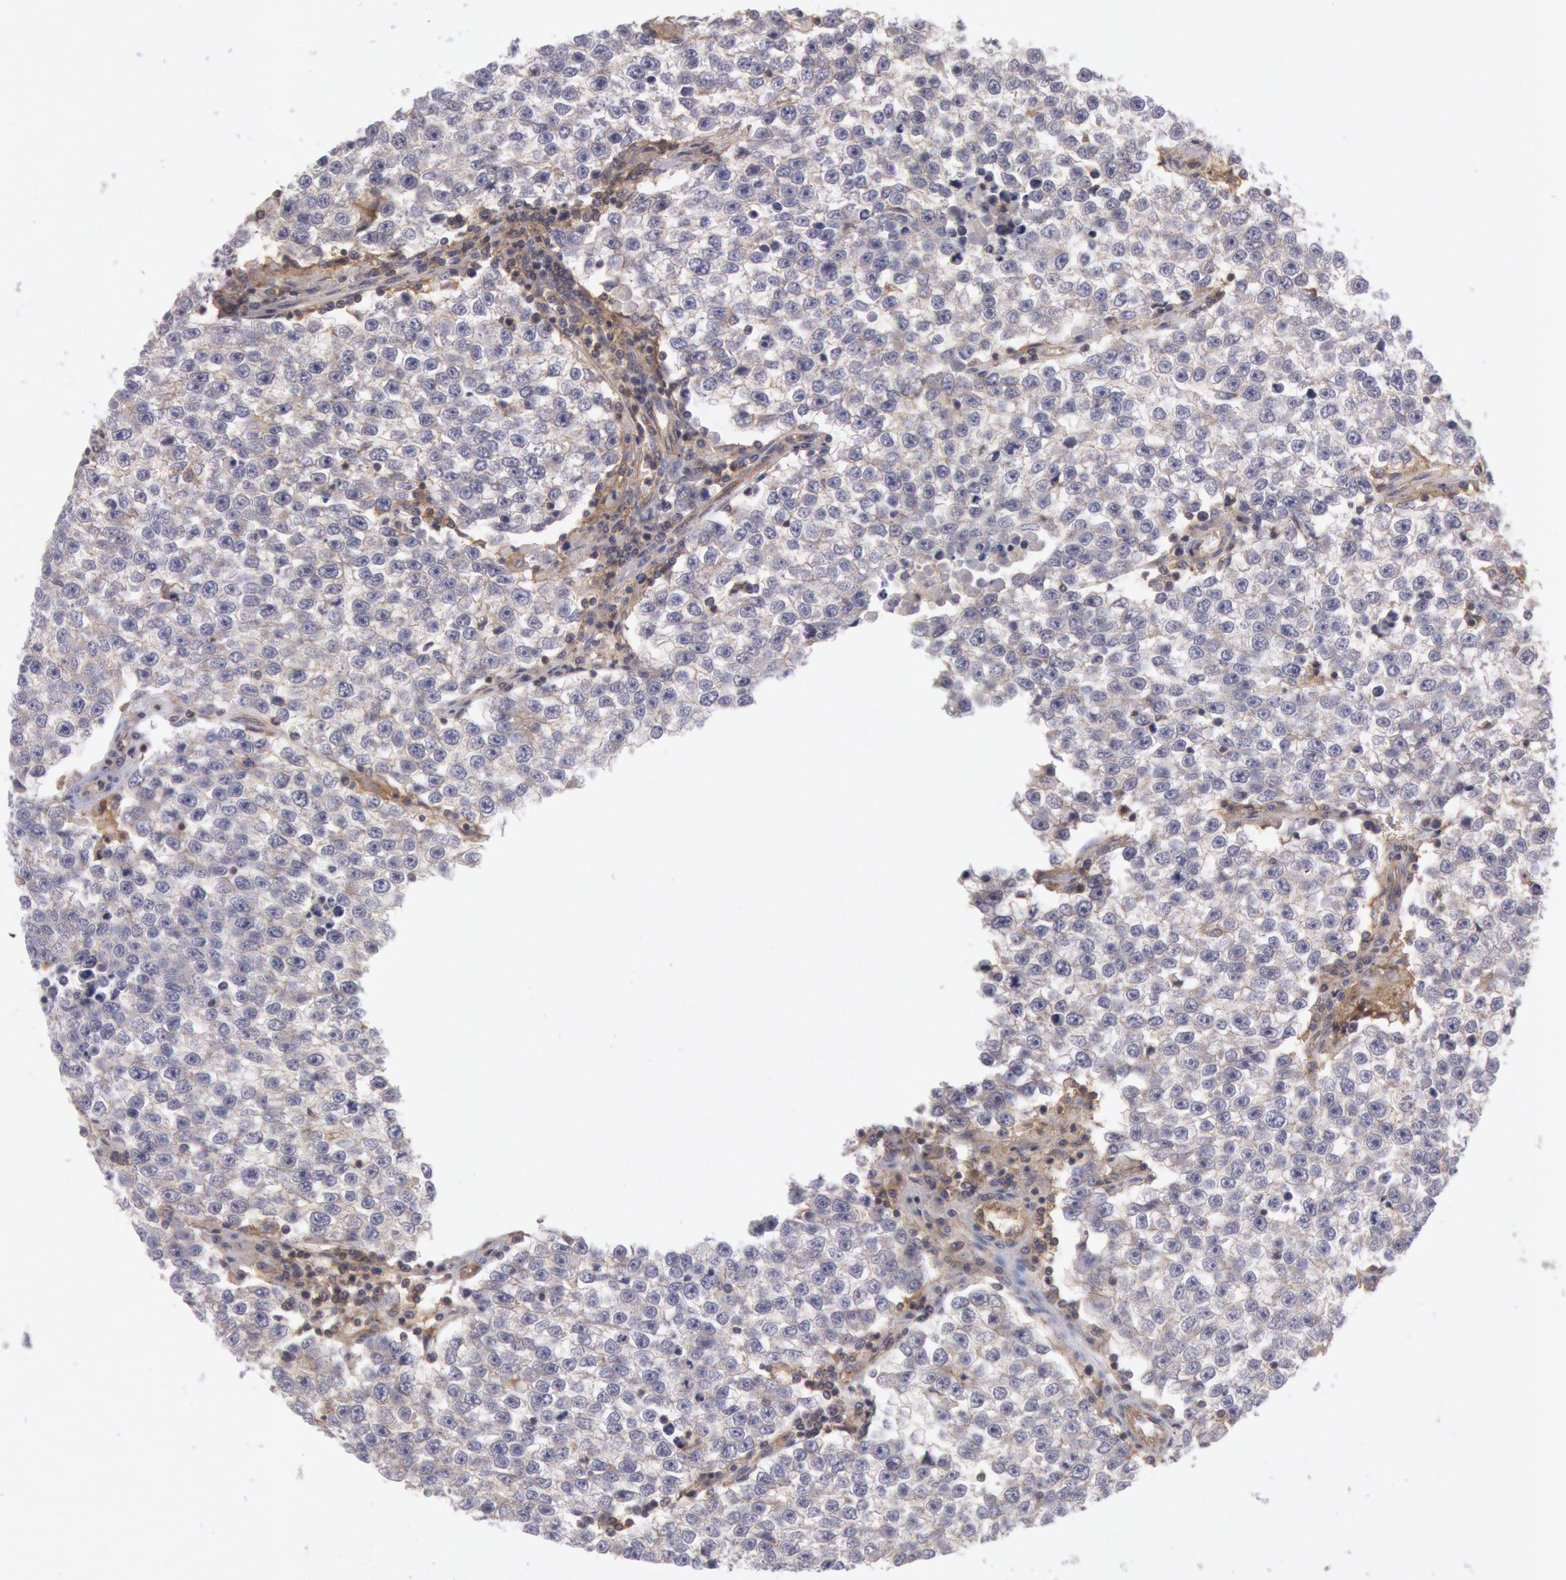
{"staining": {"intensity": "weak", "quantity": "<25%", "location": "cytoplasmic/membranous"}, "tissue": "testis cancer", "cell_type": "Tumor cells", "image_type": "cancer", "snomed": [{"axis": "morphology", "description": "Seminoma, NOS"}, {"axis": "topography", "description": "Testis"}], "caption": "This image is of testis cancer (seminoma) stained with IHC to label a protein in brown with the nuclei are counter-stained blue. There is no positivity in tumor cells.", "gene": "STX4", "patient": {"sex": "male", "age": 36}}